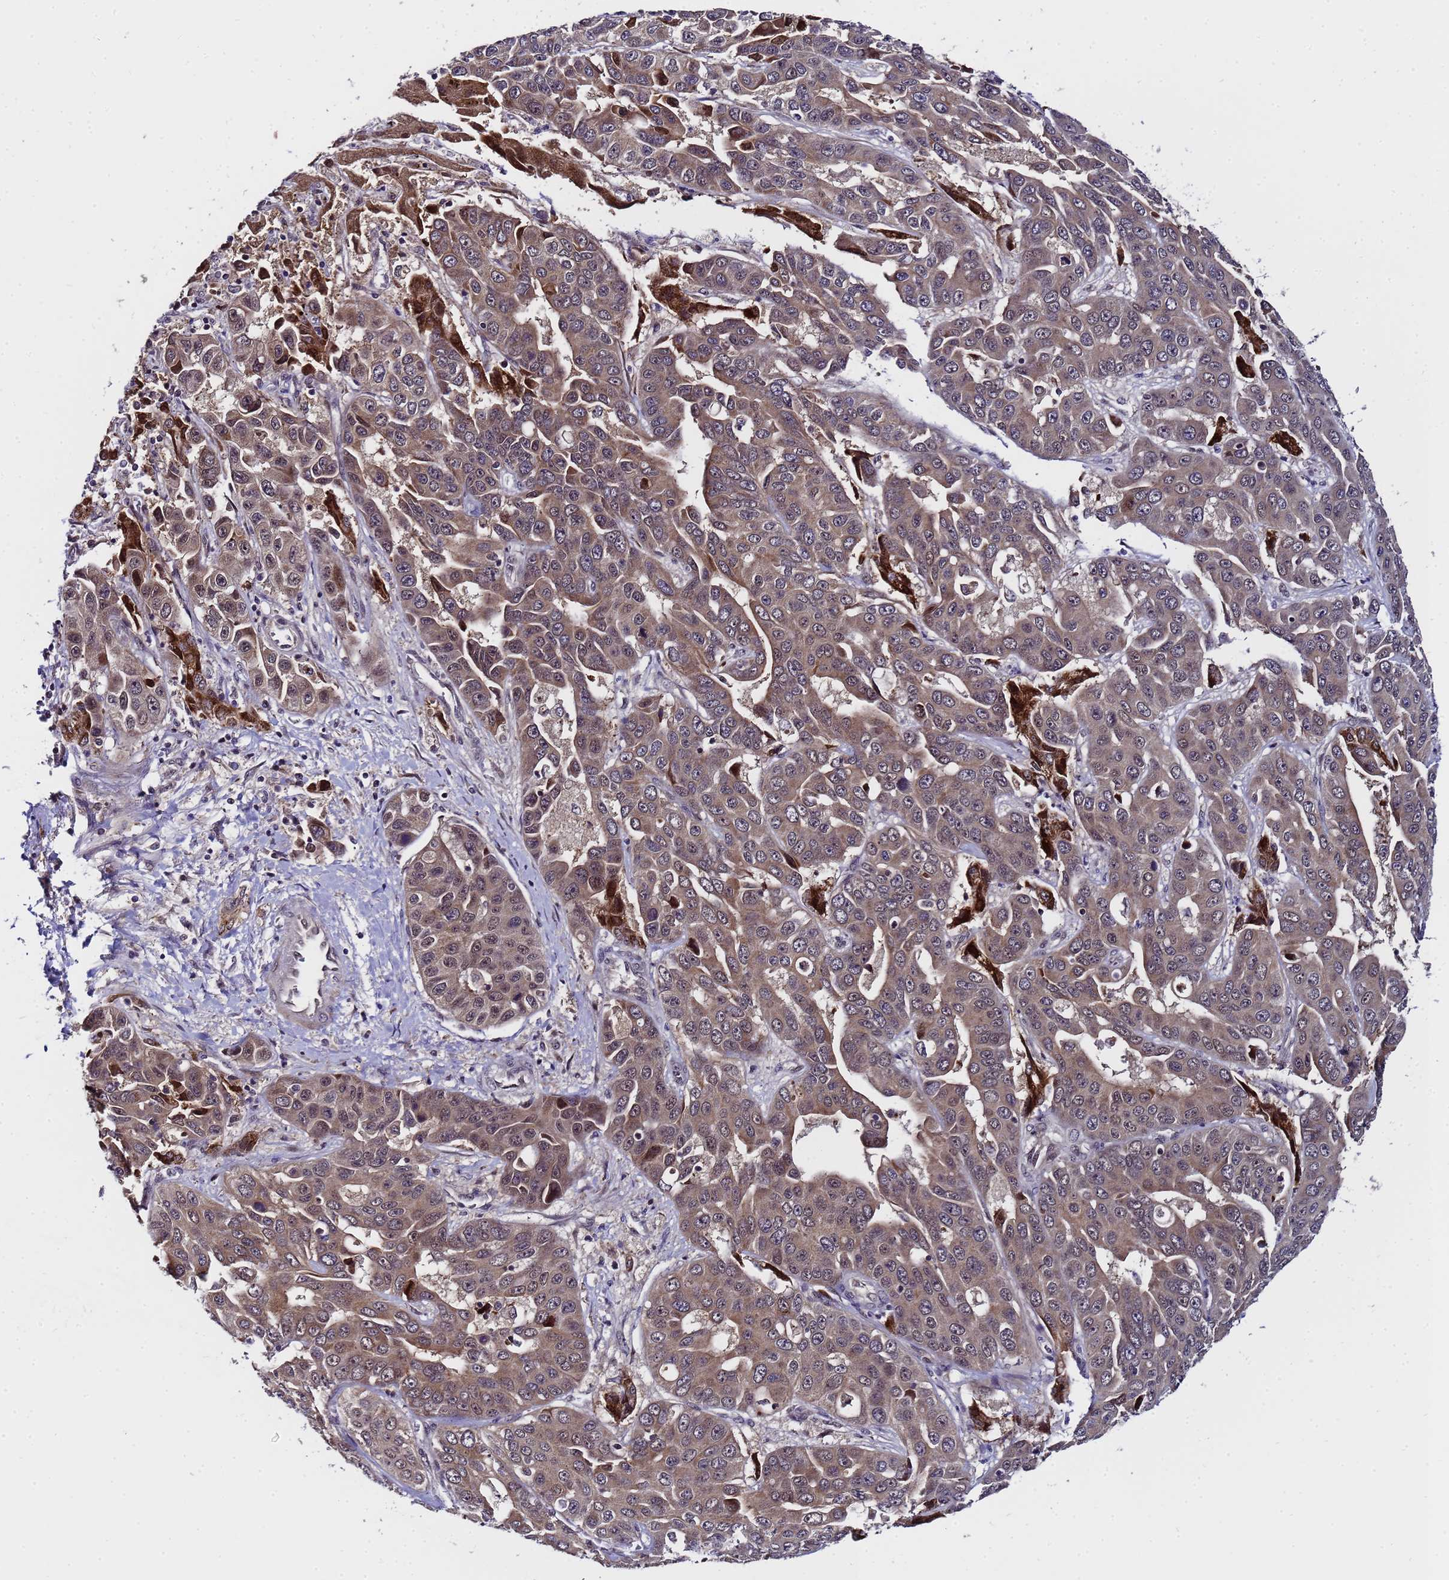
{"staining": {"intensity": "moderate", "quantity": ">75%", "location": "cytoplasmic/membranous,nuclear"}, "tissue": "liver cancer", "cell_type": "Tumor cells", "image_type": "cancer", "snomed": [{"axis": "morphology", "description": "Cholangiocarcinoma"}, {"axis": "topography", "description": "Liver"}], "caption": "Liver cancer stained with a protein marker exhibits moderate staining in tumor cells.", "gene": "ANAPC13", "patient": {"sex": "female", "age": 52}}